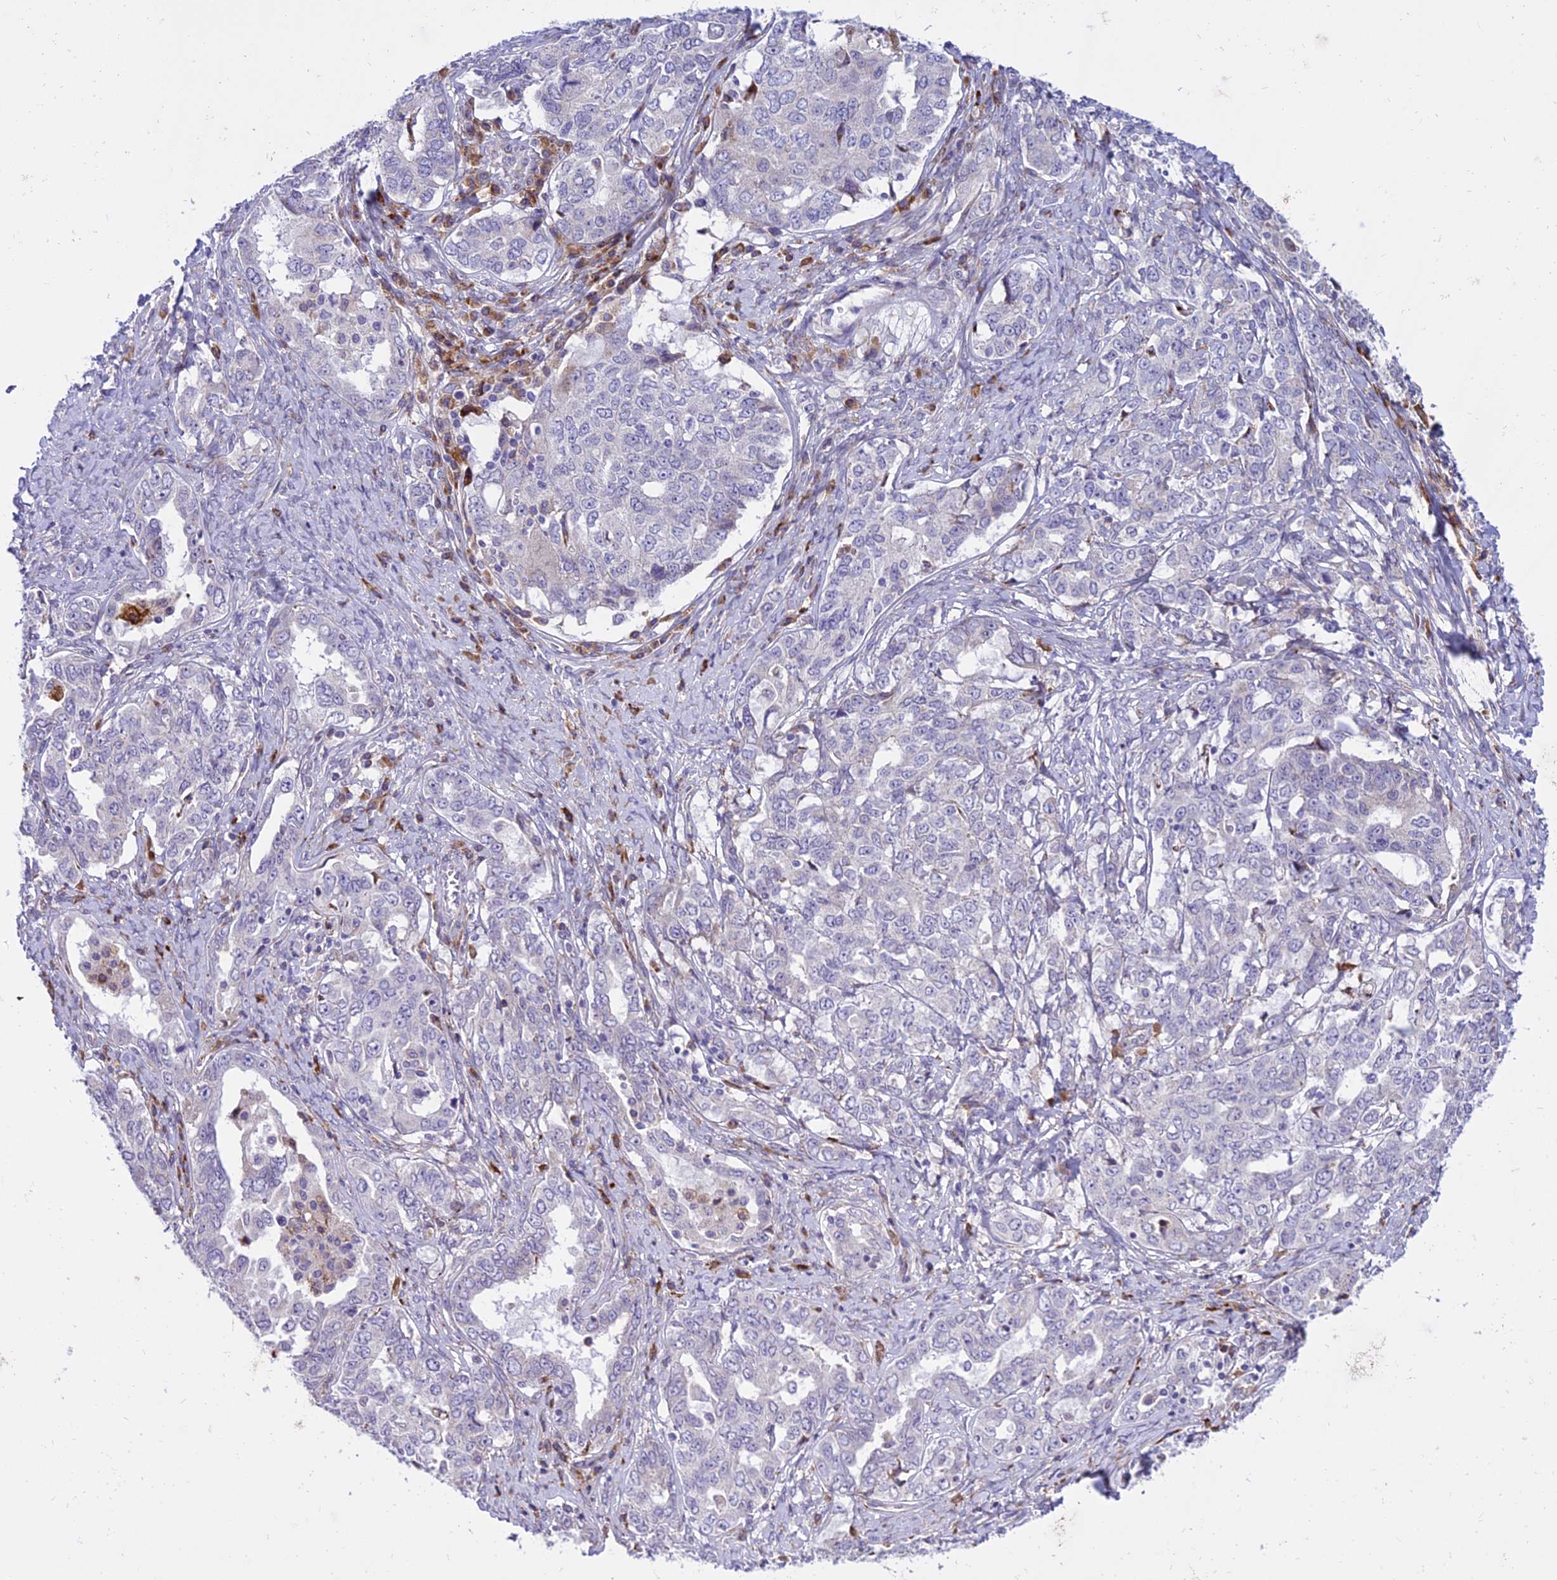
{"staining": {"intensity": "negative", "quantity": "none", "location": "none"}, "tissue": "ovarian cancer", "cell_type": "Tumor cells", "image_type": "cancer", "snomed": [{"axis": "morphology", "description": "Carcinoma, endometroid"}, {"axis": "topography", "description": "Ovary"}], "caption": "Tumor cells are negative for brown protein staining in ovarian endometroid carcinoma.", "gene": "NEURL2", "patient": {"sex": "female", "age": 62}}